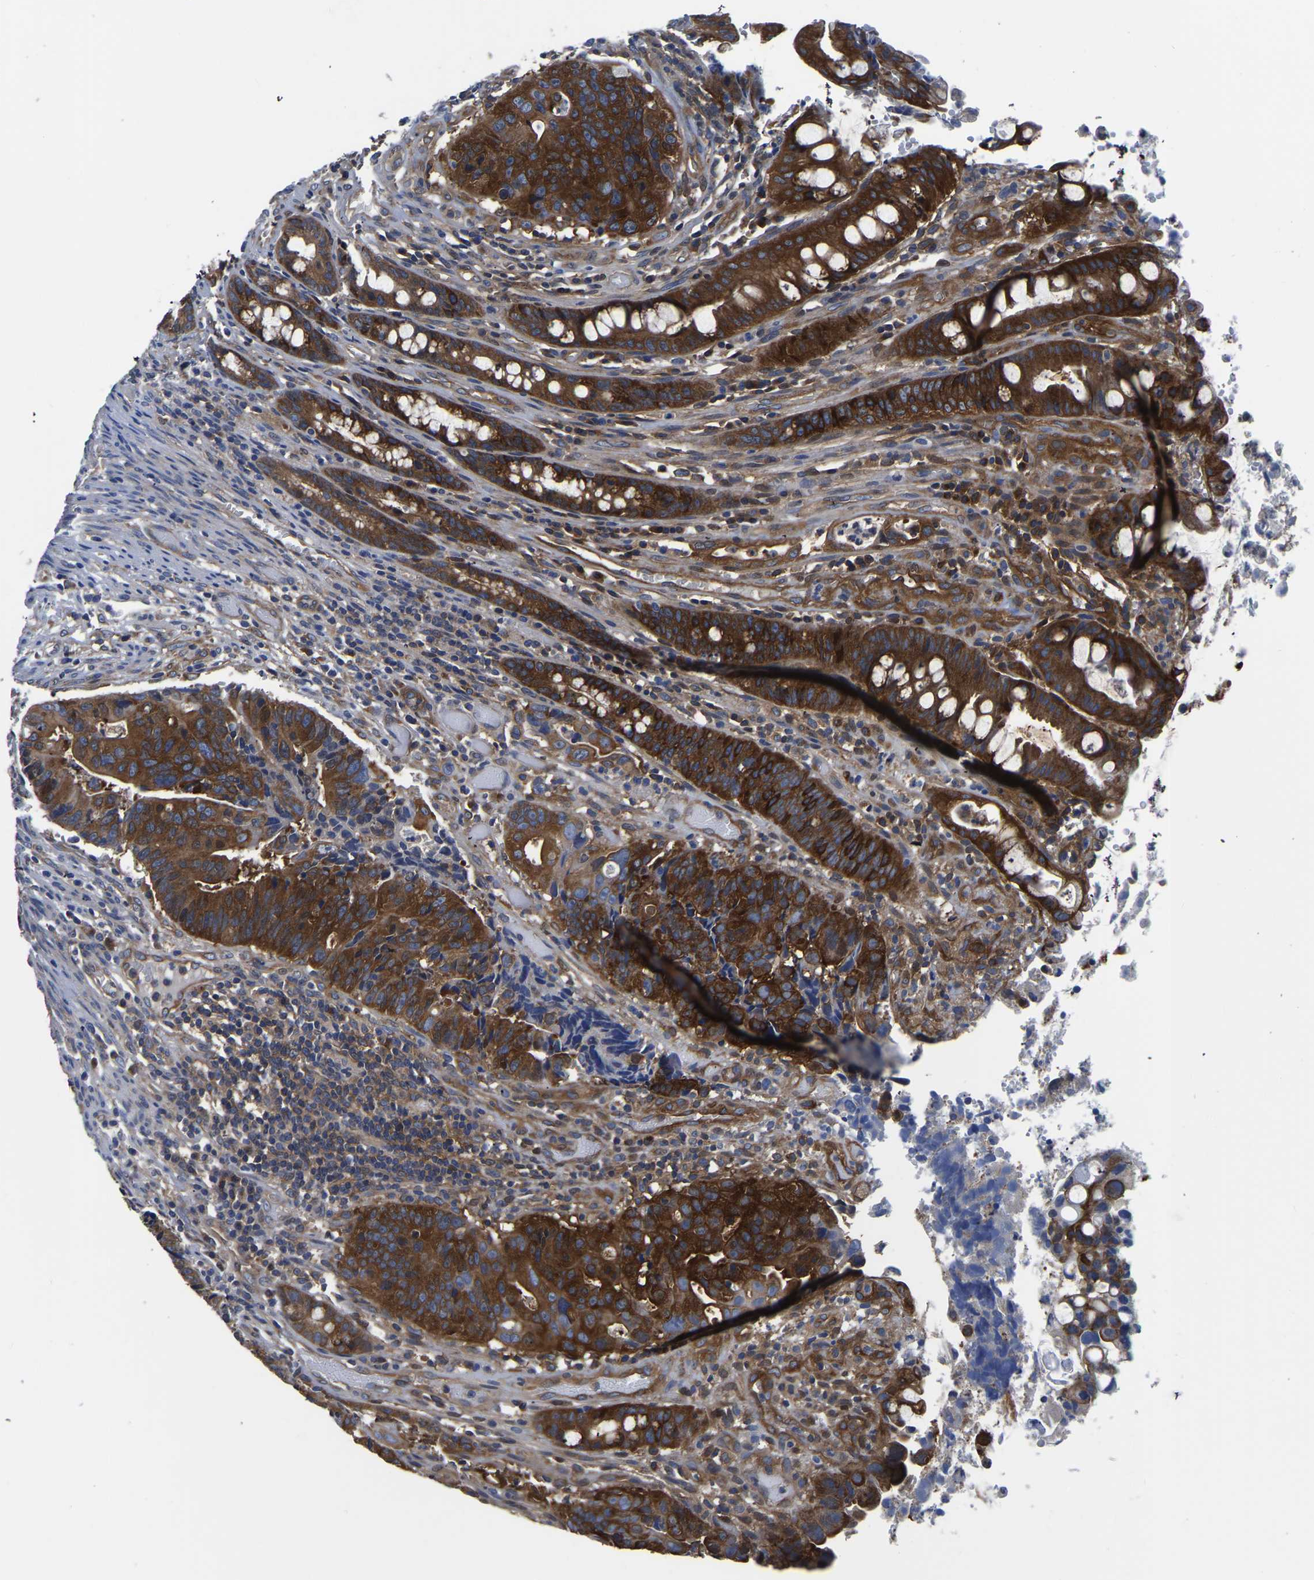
{"staining": {"intensity": "strong", "quantity": ">75%", "location": "cytoplasmic/membranous"}, "tissue": "colorectal cancer", "cell_type": "Tumor cells", "image_type": "cancer", "snomed": [{"axis": "morphology", "description": "Adenocarcinoma, NOS"}, {"axis": "topography", "description": "Colon"}], "caption": "About >75% of tumor cells in human colorectal cancer display strong cytoplasmic/membranous protein staining as visualized by brown immunohistochemical staining.", "gene": "TFG", "patient": {"sex": "female", "age": 57}}